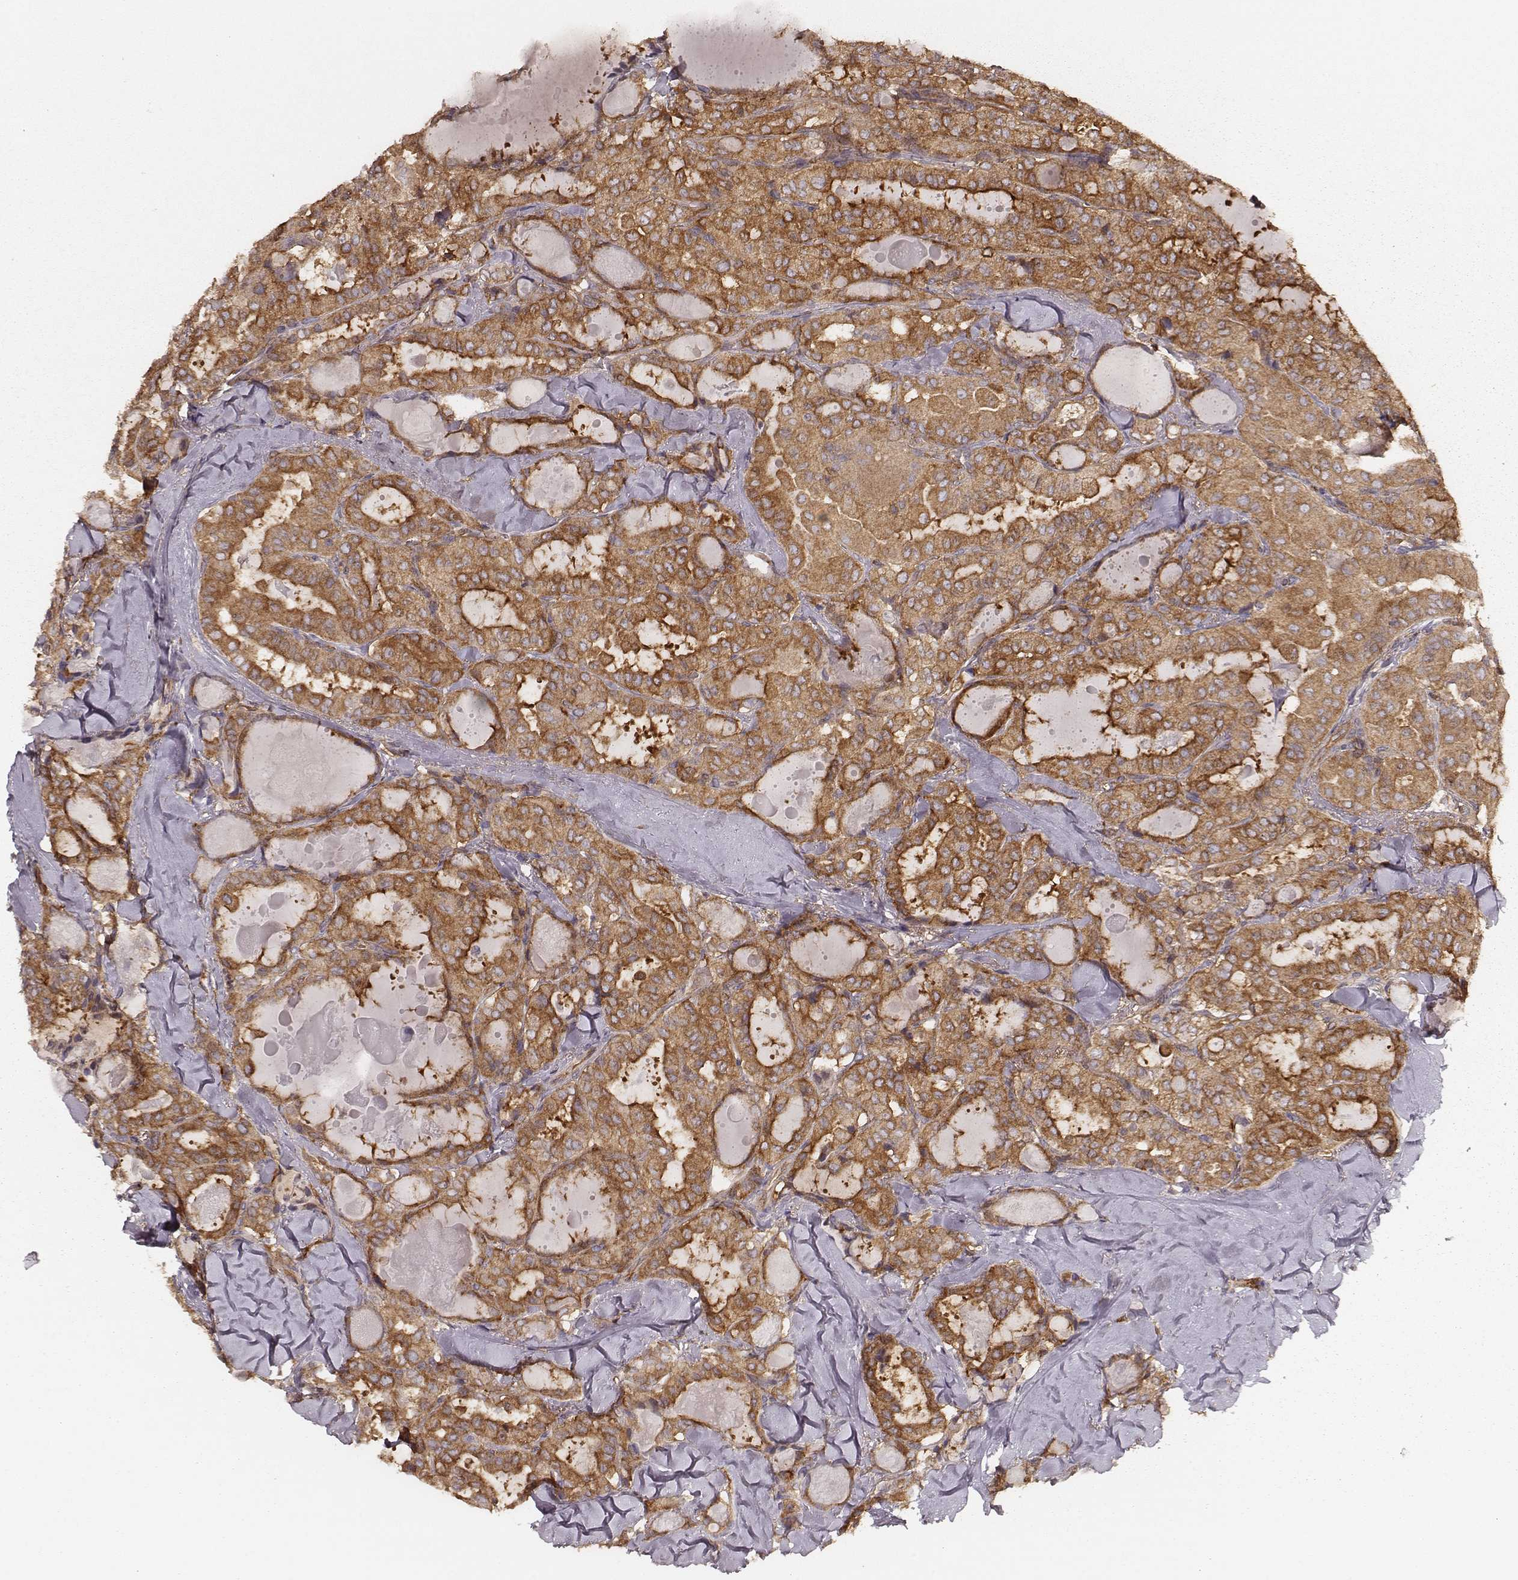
{"staining": {"intensity": "strong", "quantity": ">75%", "location": "cytoplasmic/membranous"}, "tissue": "thyroid cancer", "cell_type": "Tumor cells", "image_type": "cancer", "snomed": [{"axis": "morphology", "description": "Papillary adenocarcinoma, NOS"}, {"axis": "topography", "description": "Thyroid gland"}], "caption": "Tumor cells show high levels of strong cytoplasmic/membranous positivity in about >75% of cells in human thyroid cancer.", "gene": "CARS1", "patient": {"sex": "female", "age": 41}}